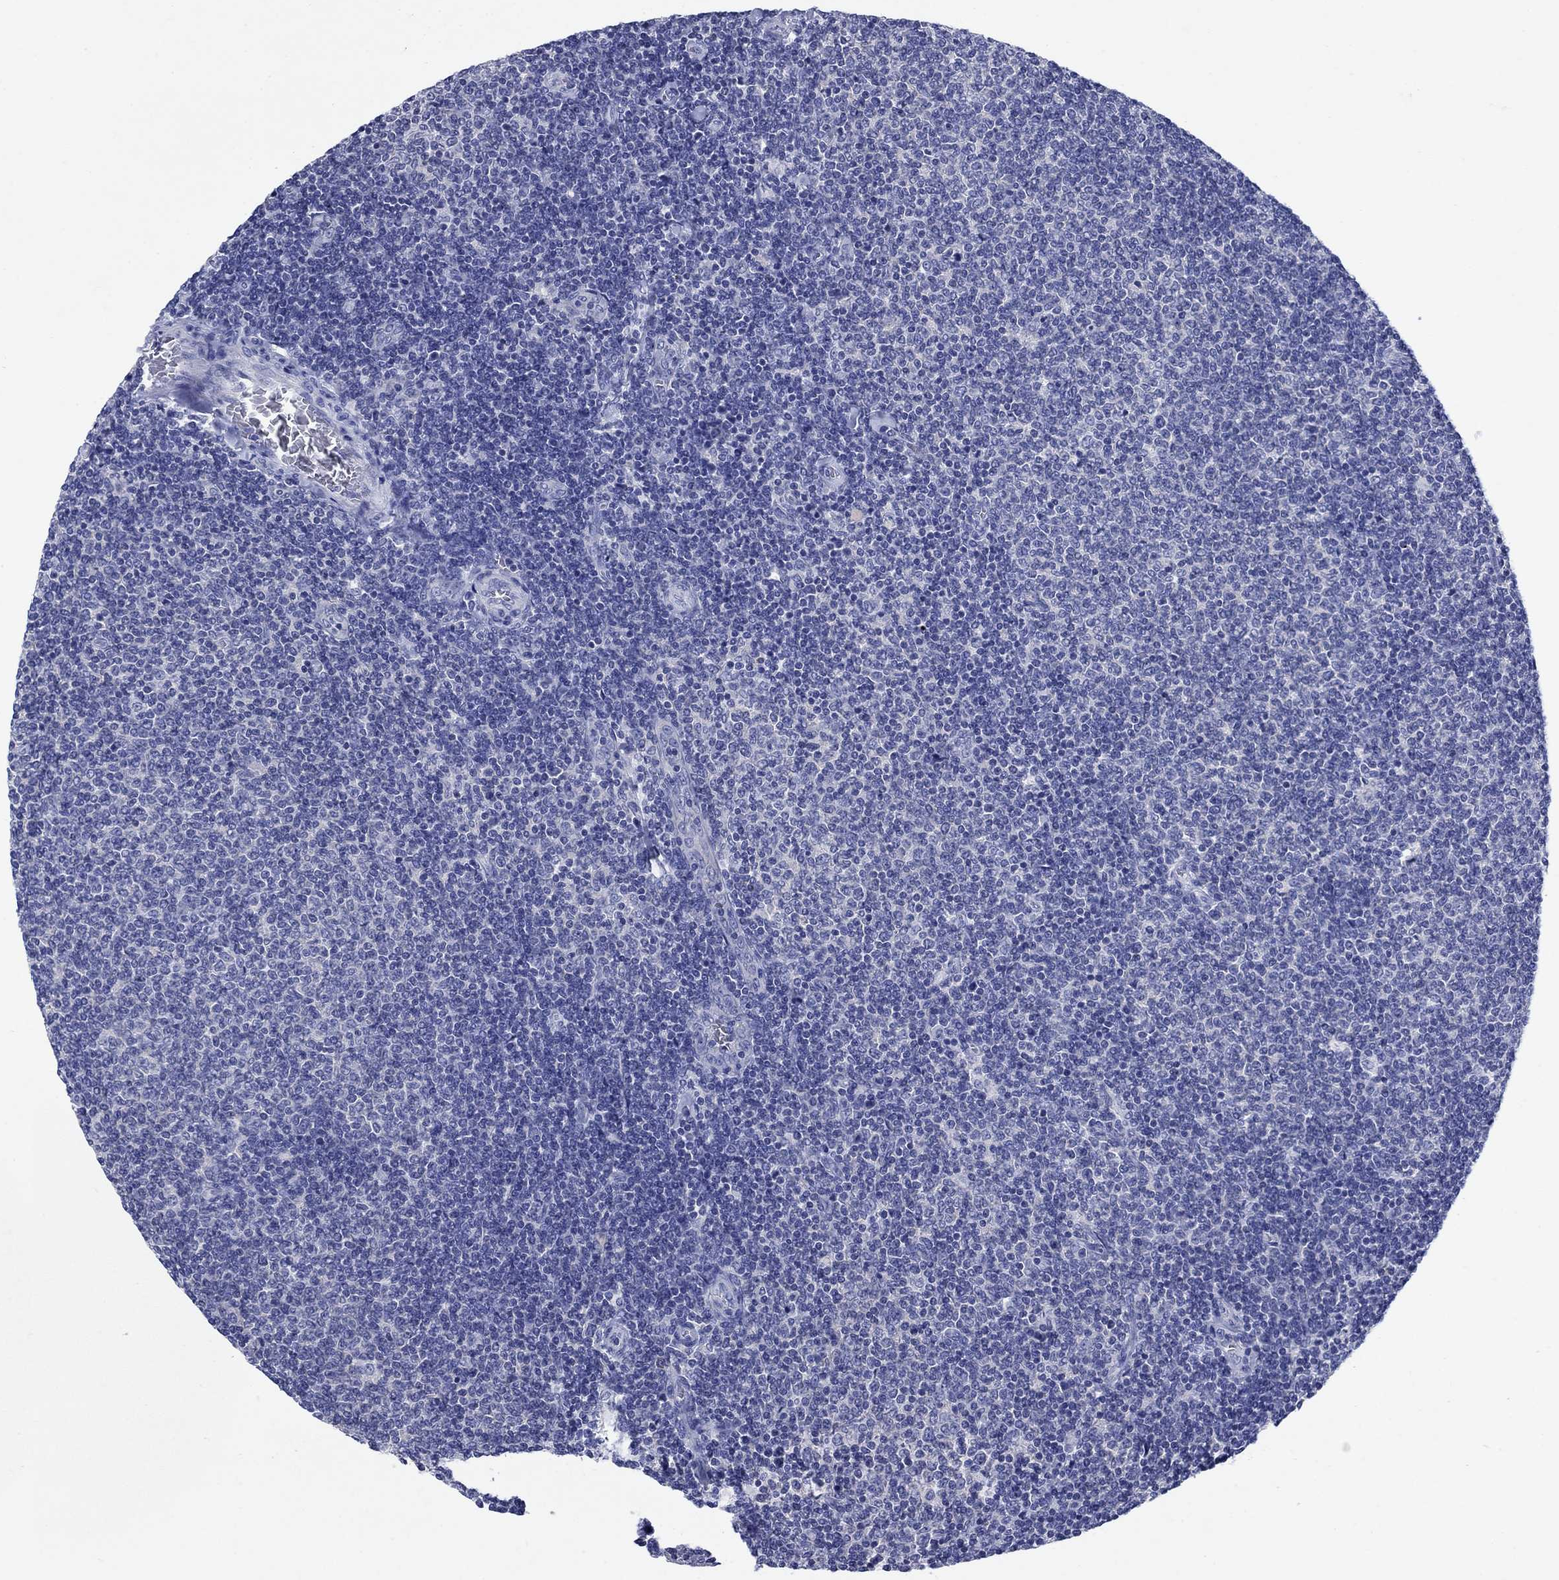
{"staining": {"intensity": "negative", "quantity": "none", "location": "none"}, "tissue": "lymphoma", "cell_type": "Tumor cells", "image_type": "cancer", "snomed": [{"axis": "morphology", "description": "Malignant lymphoma, non-Hodgkin's type, Low grade"}, {"axis": "topography", "description": "Lymph node"}], "caption": "This photomicrograph is of lymphoma stained with IHC to label a protein in brown with the nuclei are counter-stained blue. There is no expression in tumor cells.", "gene": "SULT2B1", "patient": {"sex": "male", "age": 52}}